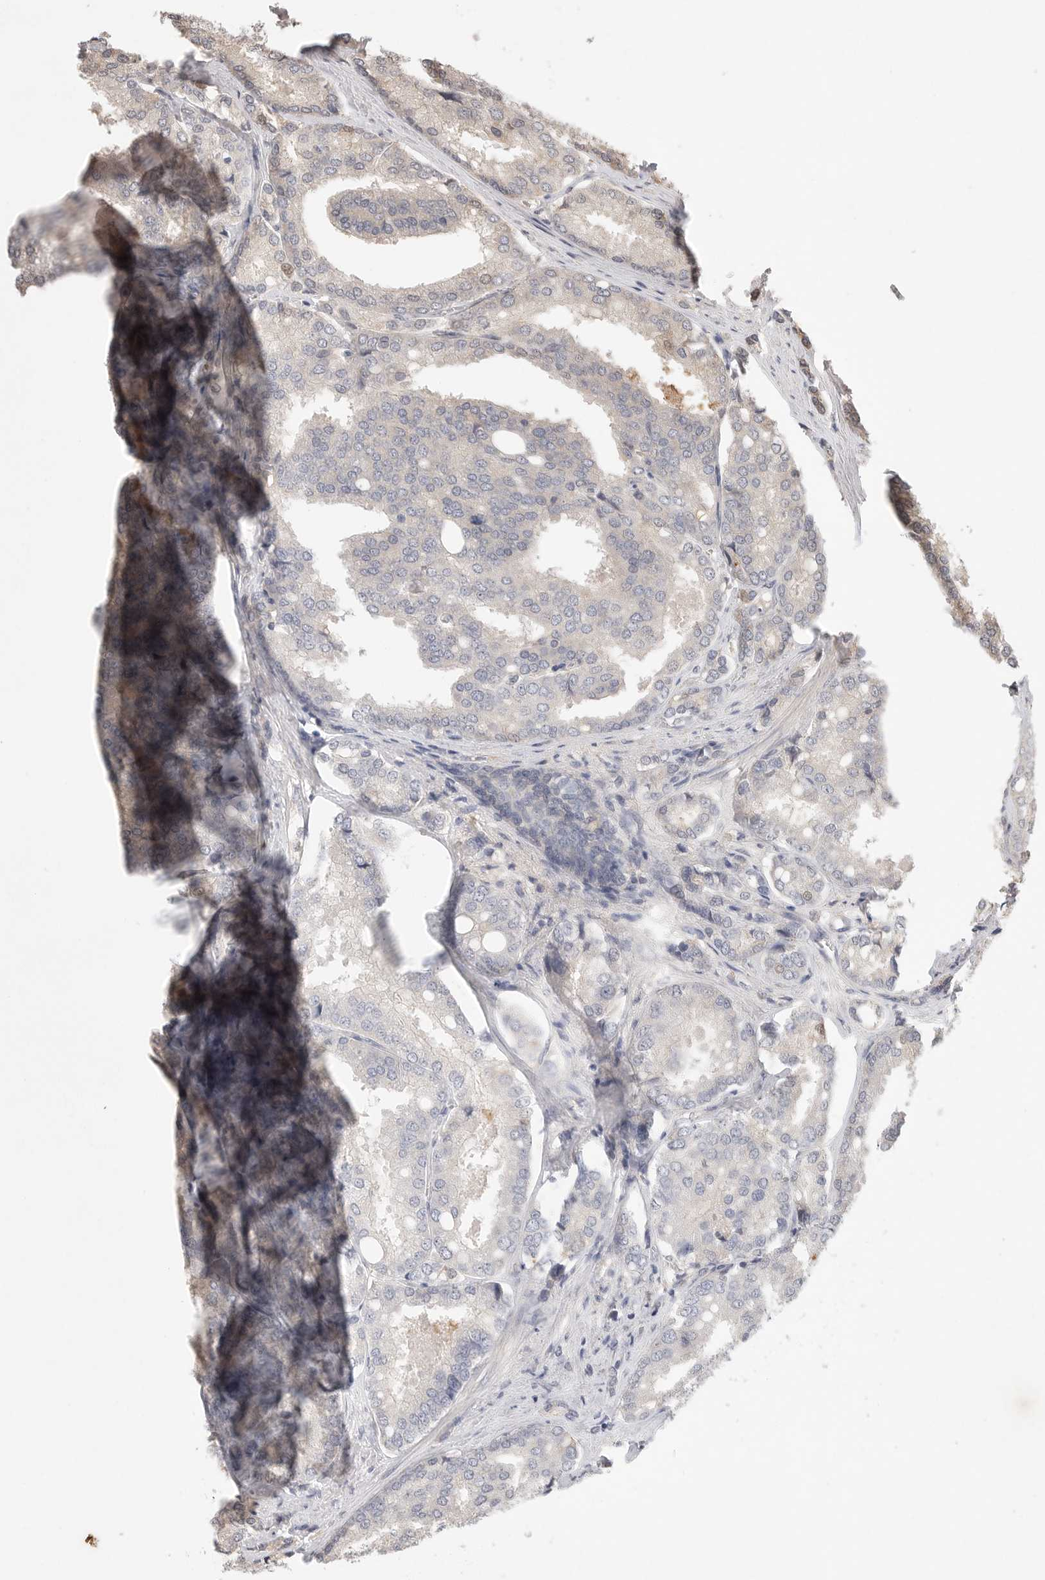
{"staining": {"intensity": "negative", "quantity": "none", "location": "none"}, "tissue": "prostate cancer", "cell_type": "Tumor cells", "image_type": "cancer", "snomed": [{"axis": "morphology", "description": "Adenocarcinoma, High grade"}, {"axis": "topography", "description": "Prostate"}], "caption": "Immunohistochemistry (IHC) of human prostate high-grade adenocarcinoma reveals no expression in tumor cells.", "gene": "PRMT3", "patient": {"sex": "male", "age": 50}}